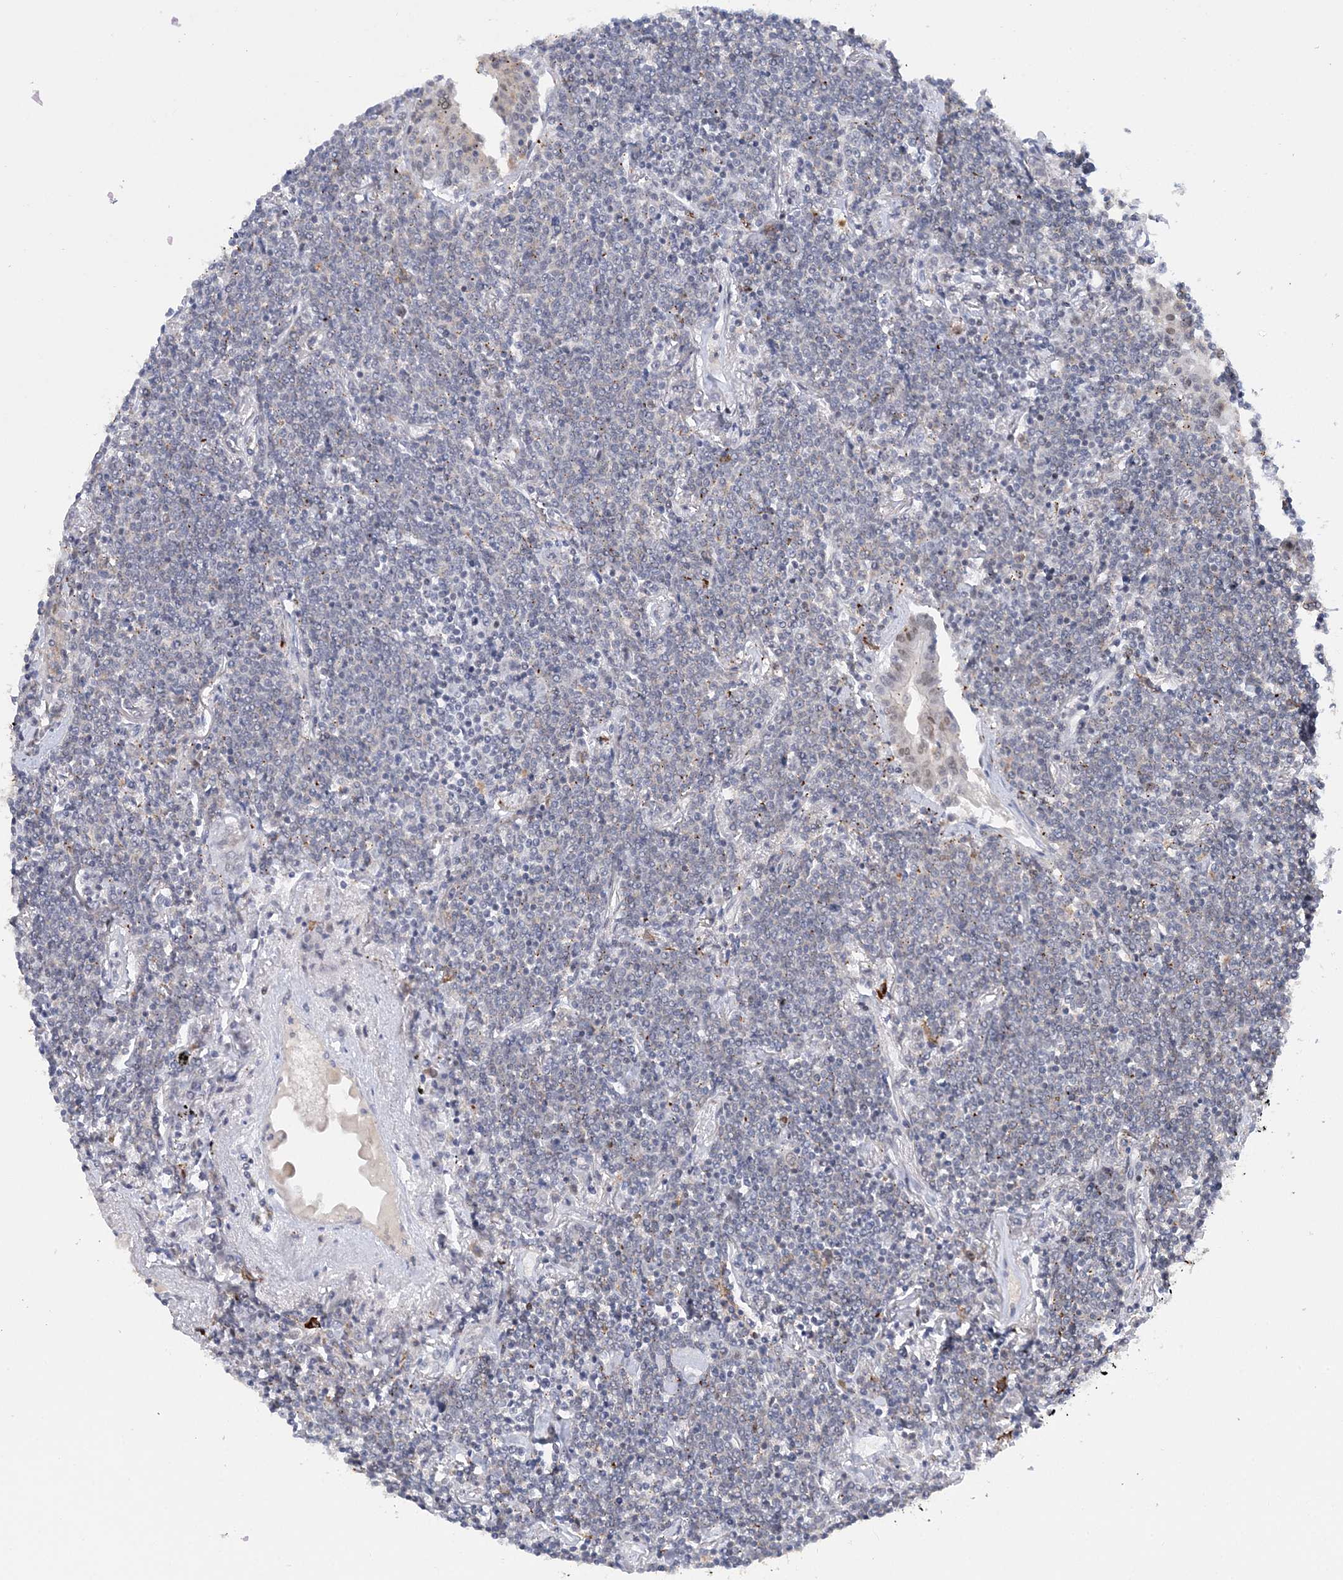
{"staining": {"intensity": "negative", "quantity": "none", "location": "none"}, "tissue": "lymphoma", "cell_type": "Tumor cells", "image_type": "cancer", "snomed": [{"axis": "morphology", "description": "Malignant lymphoma, non-Hodgkin's type, Low grade"}, {"axis": "topography", "description": "Lung"}], "caption": "A micrograph of low-grade malignant lymphoma, non-Hodgkin's type stained for a protein shows no brown staining in tumor cells.", "gene": "PRMT9", "patient": {"sex": "female", "age": 71}}